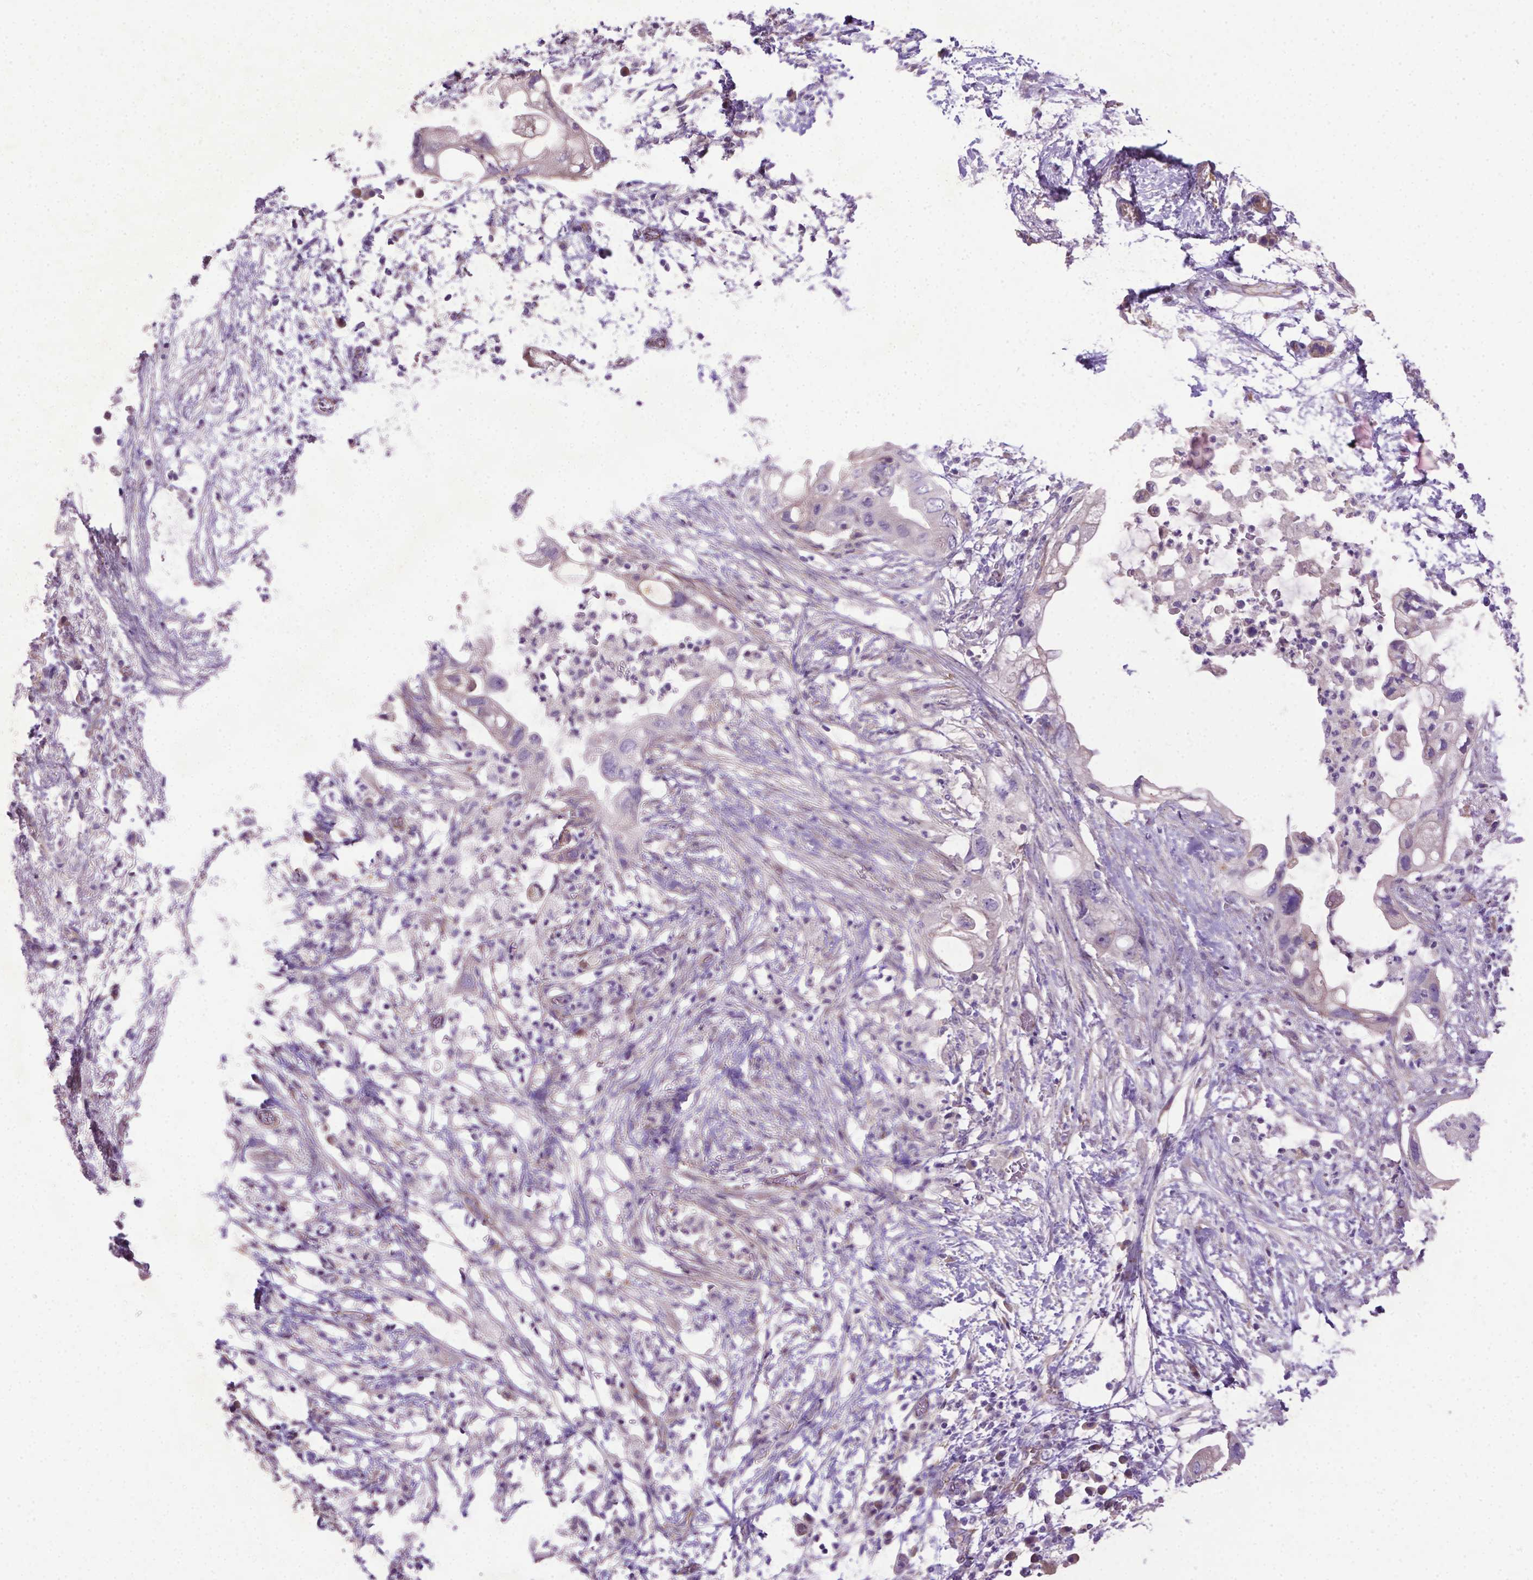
{"staining": {"intensity": "negative", "quantity": "none", "location": "none"}, "tissue": "pancreatic cancer", "cell_type": "Tumor cells", "image_type": "cancer", "snomed": [{"axis": "morphology", "description": "Adenocarcinoma, NOS"}, {"axis": "topography", "description": "Pancreas"}], "caption": "This is an immunohistochemistry image of pancreatic adenocarcinoma. There is no staining in tumor cells.", "gene": "CCER2", "patient": {"sex": "female", "age": 72}}